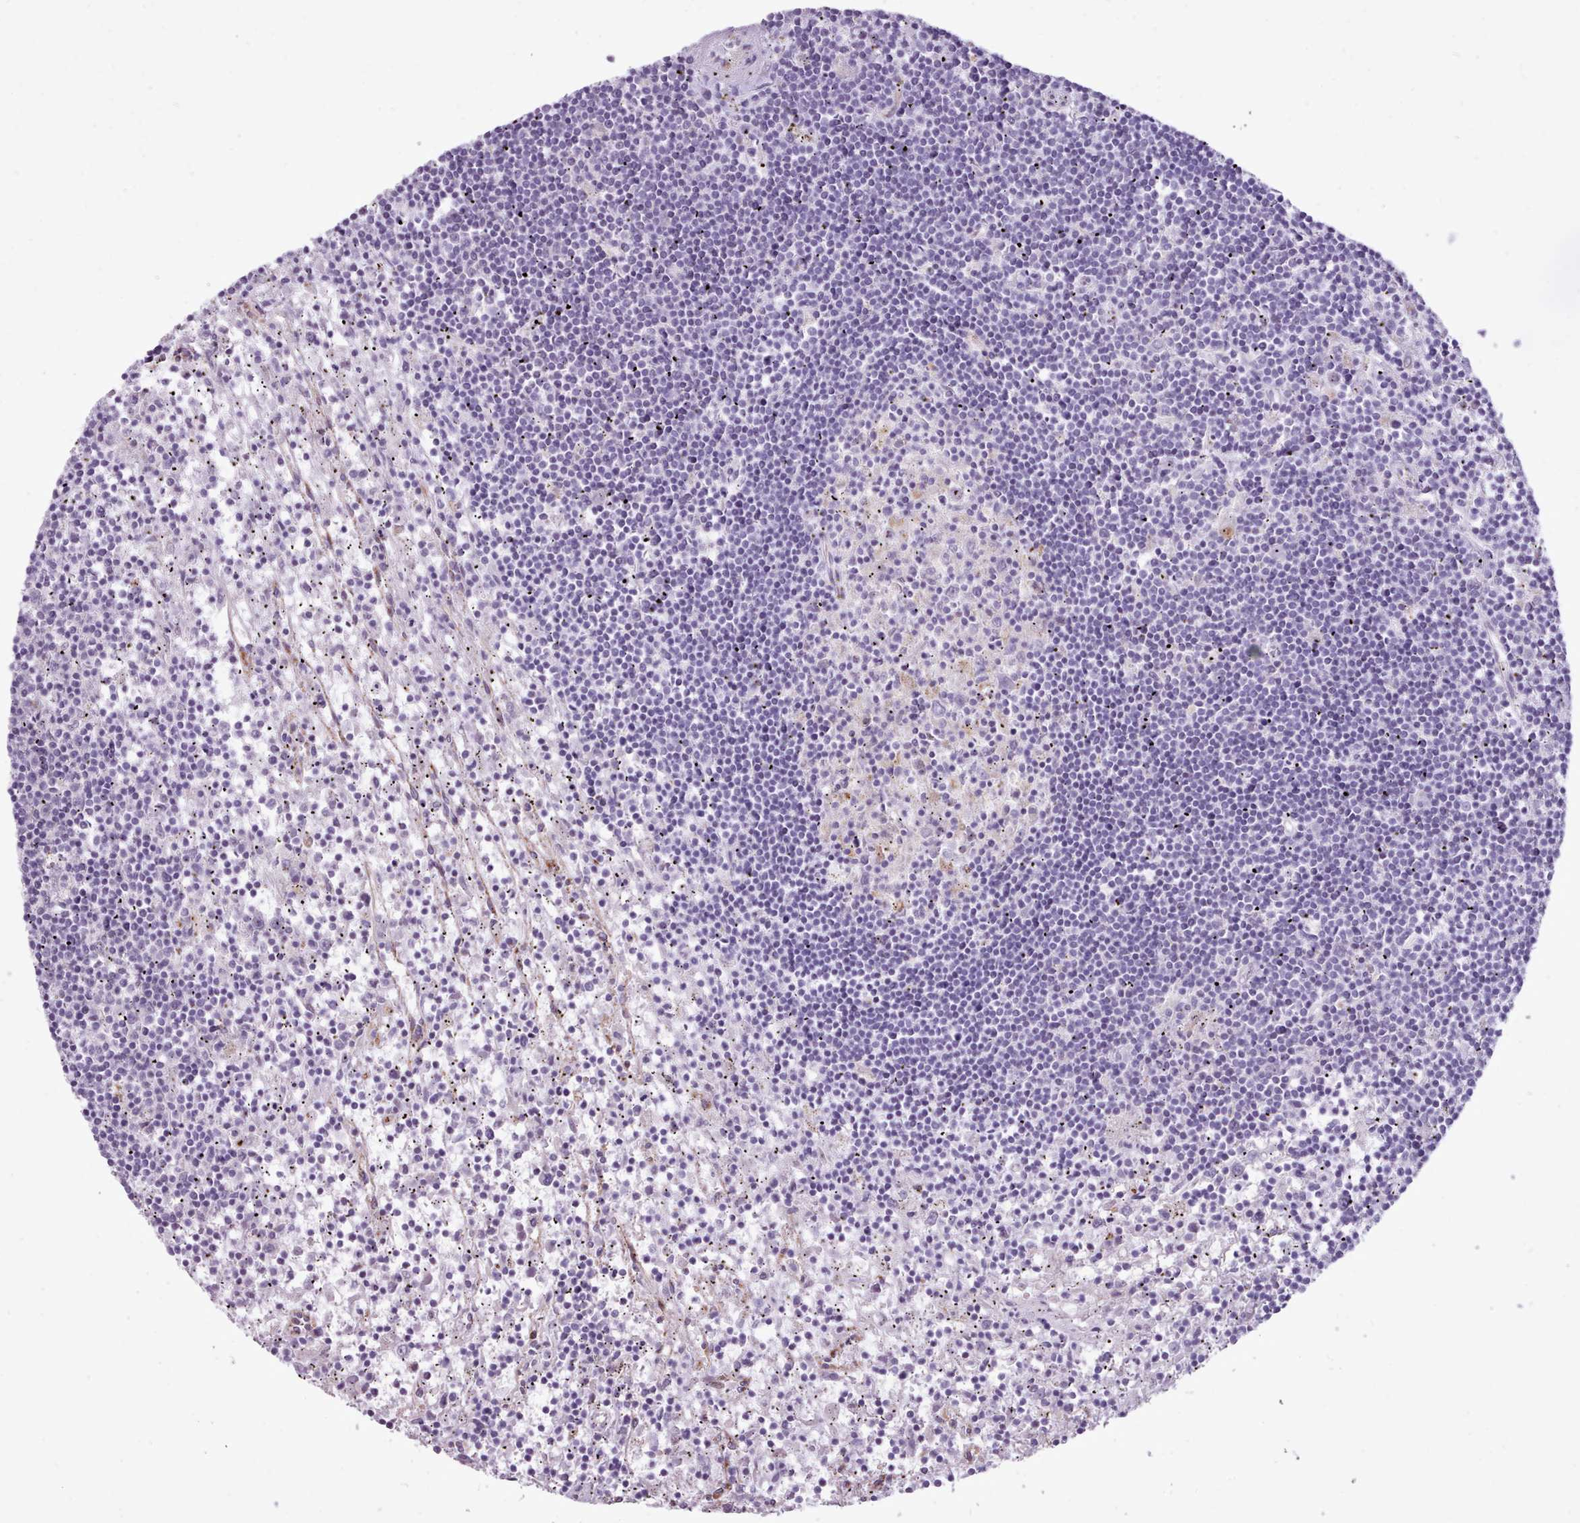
{"staining": {"intensity": "negative", "quantity": "none", "location": "none"}, "tissue": "lymphoma", "cell_type": "Tumor cells", "image_type": "cancer", "snomed": [{"axis": "morphology", "description": "Malignant lymphoma, non-Hodgkin's type, Low grade"}, {"axis": "topography", "description": "Spleen"}], "caption": "This is a histopathology image of immunohistochemistry staining of lymphoma, which shows no expression in tumor cells. Nuclei are stained in blue.", "gene": "ATRAID", "patient": {"sex": "male", "age": 76}}